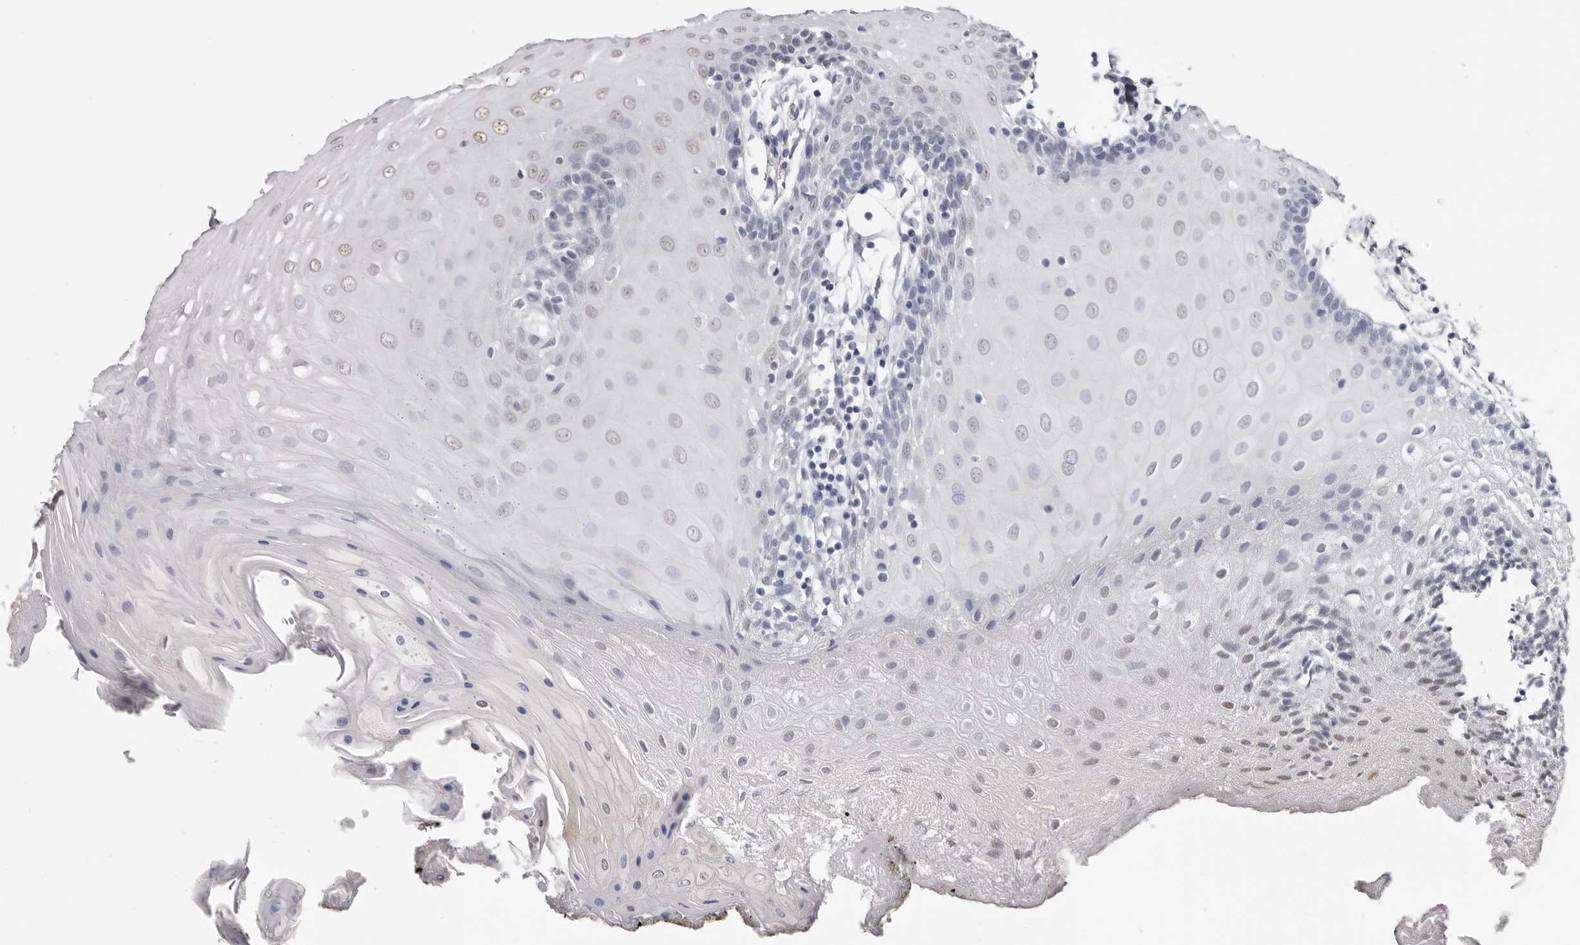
{"staining": {"intensity": "moderate", "quantity": "<25%", "location": "nuclear"}, "tissue": "oral mucosa", "cell_type": "Squamous epithelial cells", "image_type": "normal", "snomed": [{"axis": "morphology", "description": "Normal tissue, NOS"}, {"axis": "morphology", "description": "Squamous cell carcinoma, NOS"}, {"axis": "topography", "description": "Skeletal muscle"}, {"axis": "topography", "description": "Oral tissue"}, {"axis": "topography", "description": "Salivary gland"}, {"axis": "topography", "description": "Head-Neck"}], "caption": "Squamous epithelial cells exhibit moderate nuclear positivity in approximately <25% of cells in normal oral mucosa. The protein of interest is shown in brown color, while the nuclei are stained blue.", "gene": "SCAF4", "patient": {"sex": "male", "age": 54}}